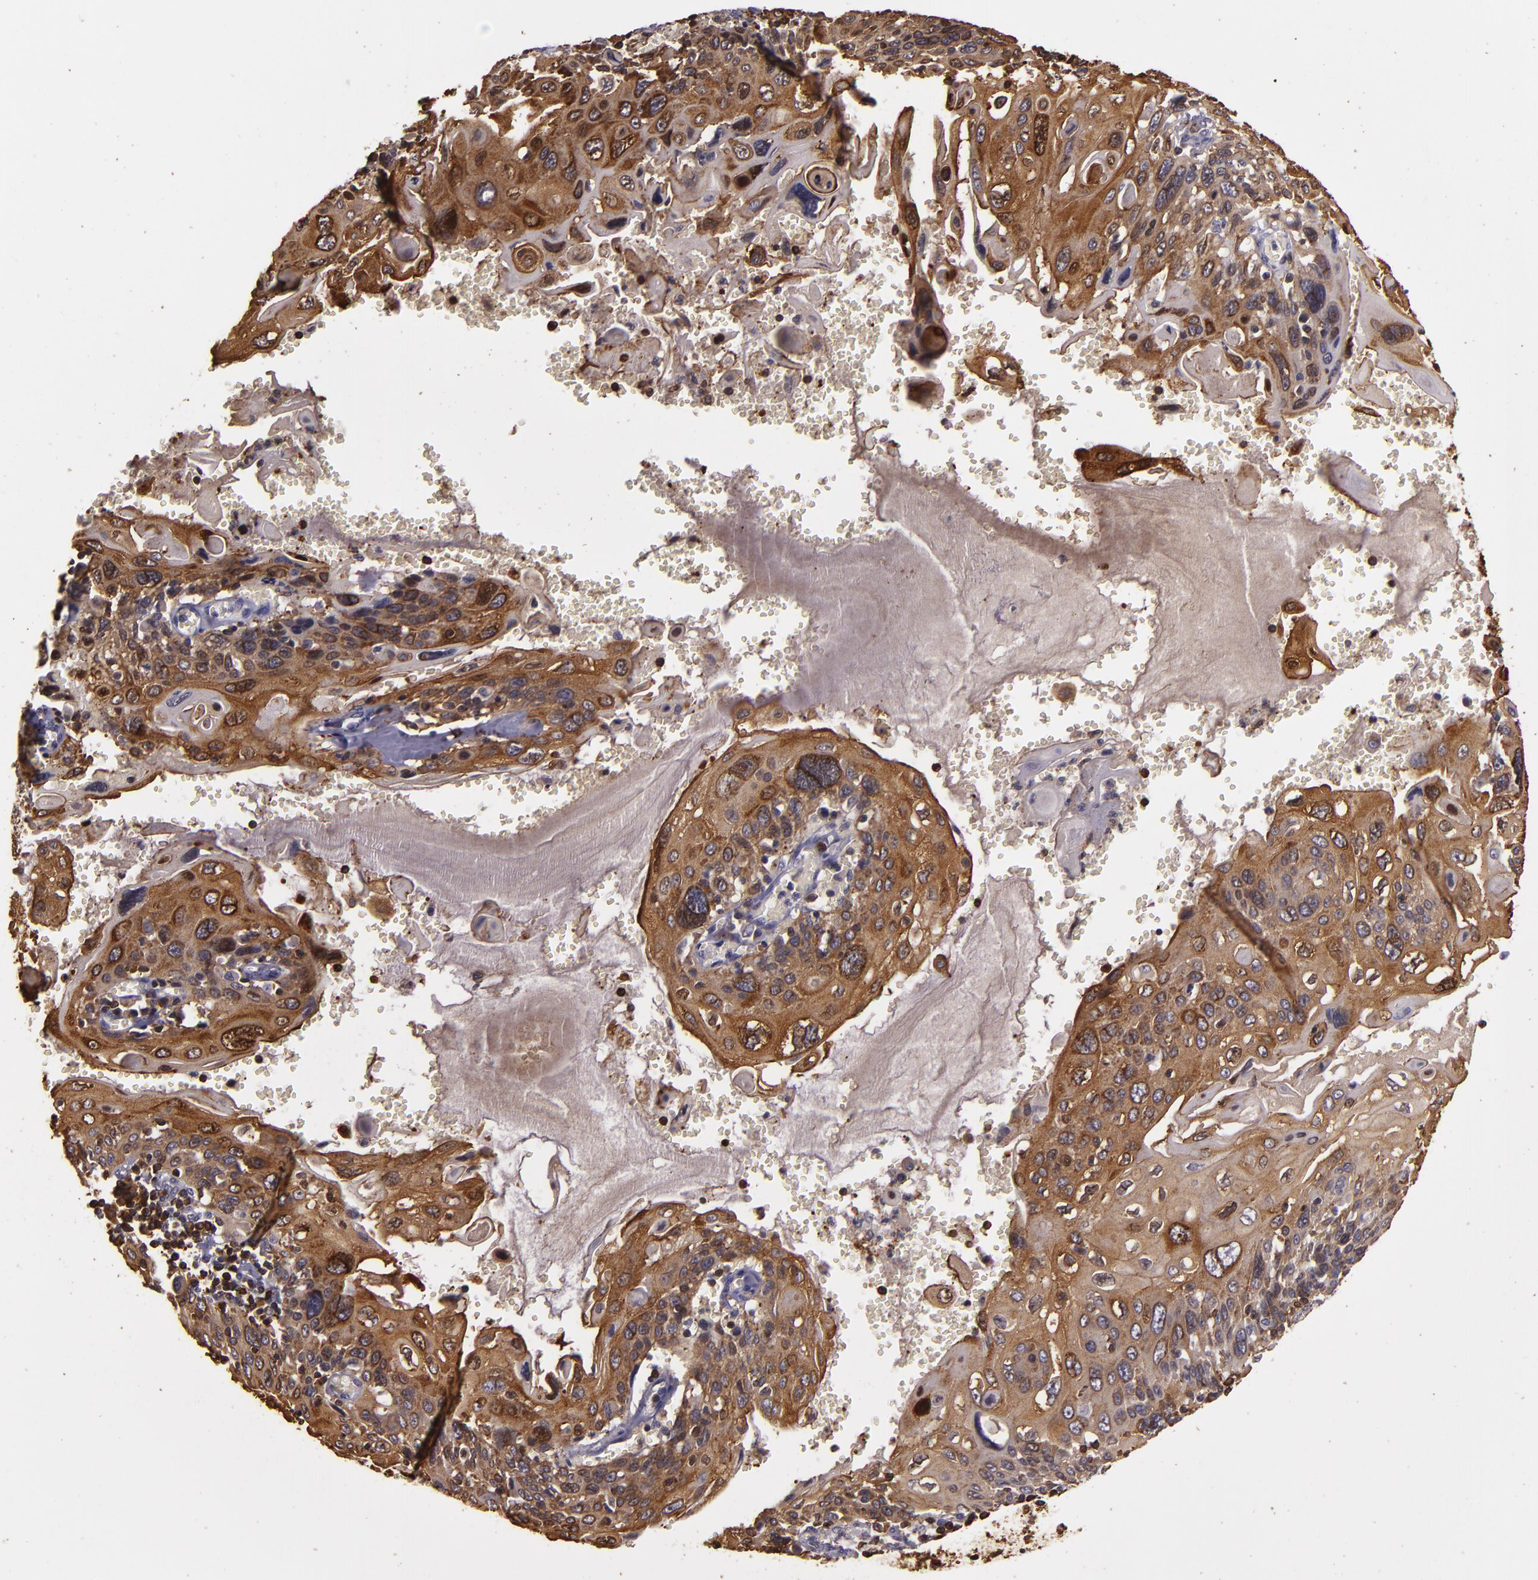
{"staining": {"intensity": "strong", "quantity": ">75%", "location": "cytoplasmic/membranous"}, "tissue": "cervical cancer", "cell_type": "Tumor cells", "image_type": "cancer", "snomed": [{"axis": "morphology", "description": "Squamous cell carcinoma, NOS"}, {"axis": "topography", "description": "Cervix"}], "caption": "Immunohistochemistry histopathology image of cervical squamous cell carcinoma stained for a protein (brown), which displays high levels of strong cytoplasmic/membranous positivity in approximately >75% of tumor cells.", "gene": "SLC9A3R1", "patient": {"sex": "female", "age": 54}}